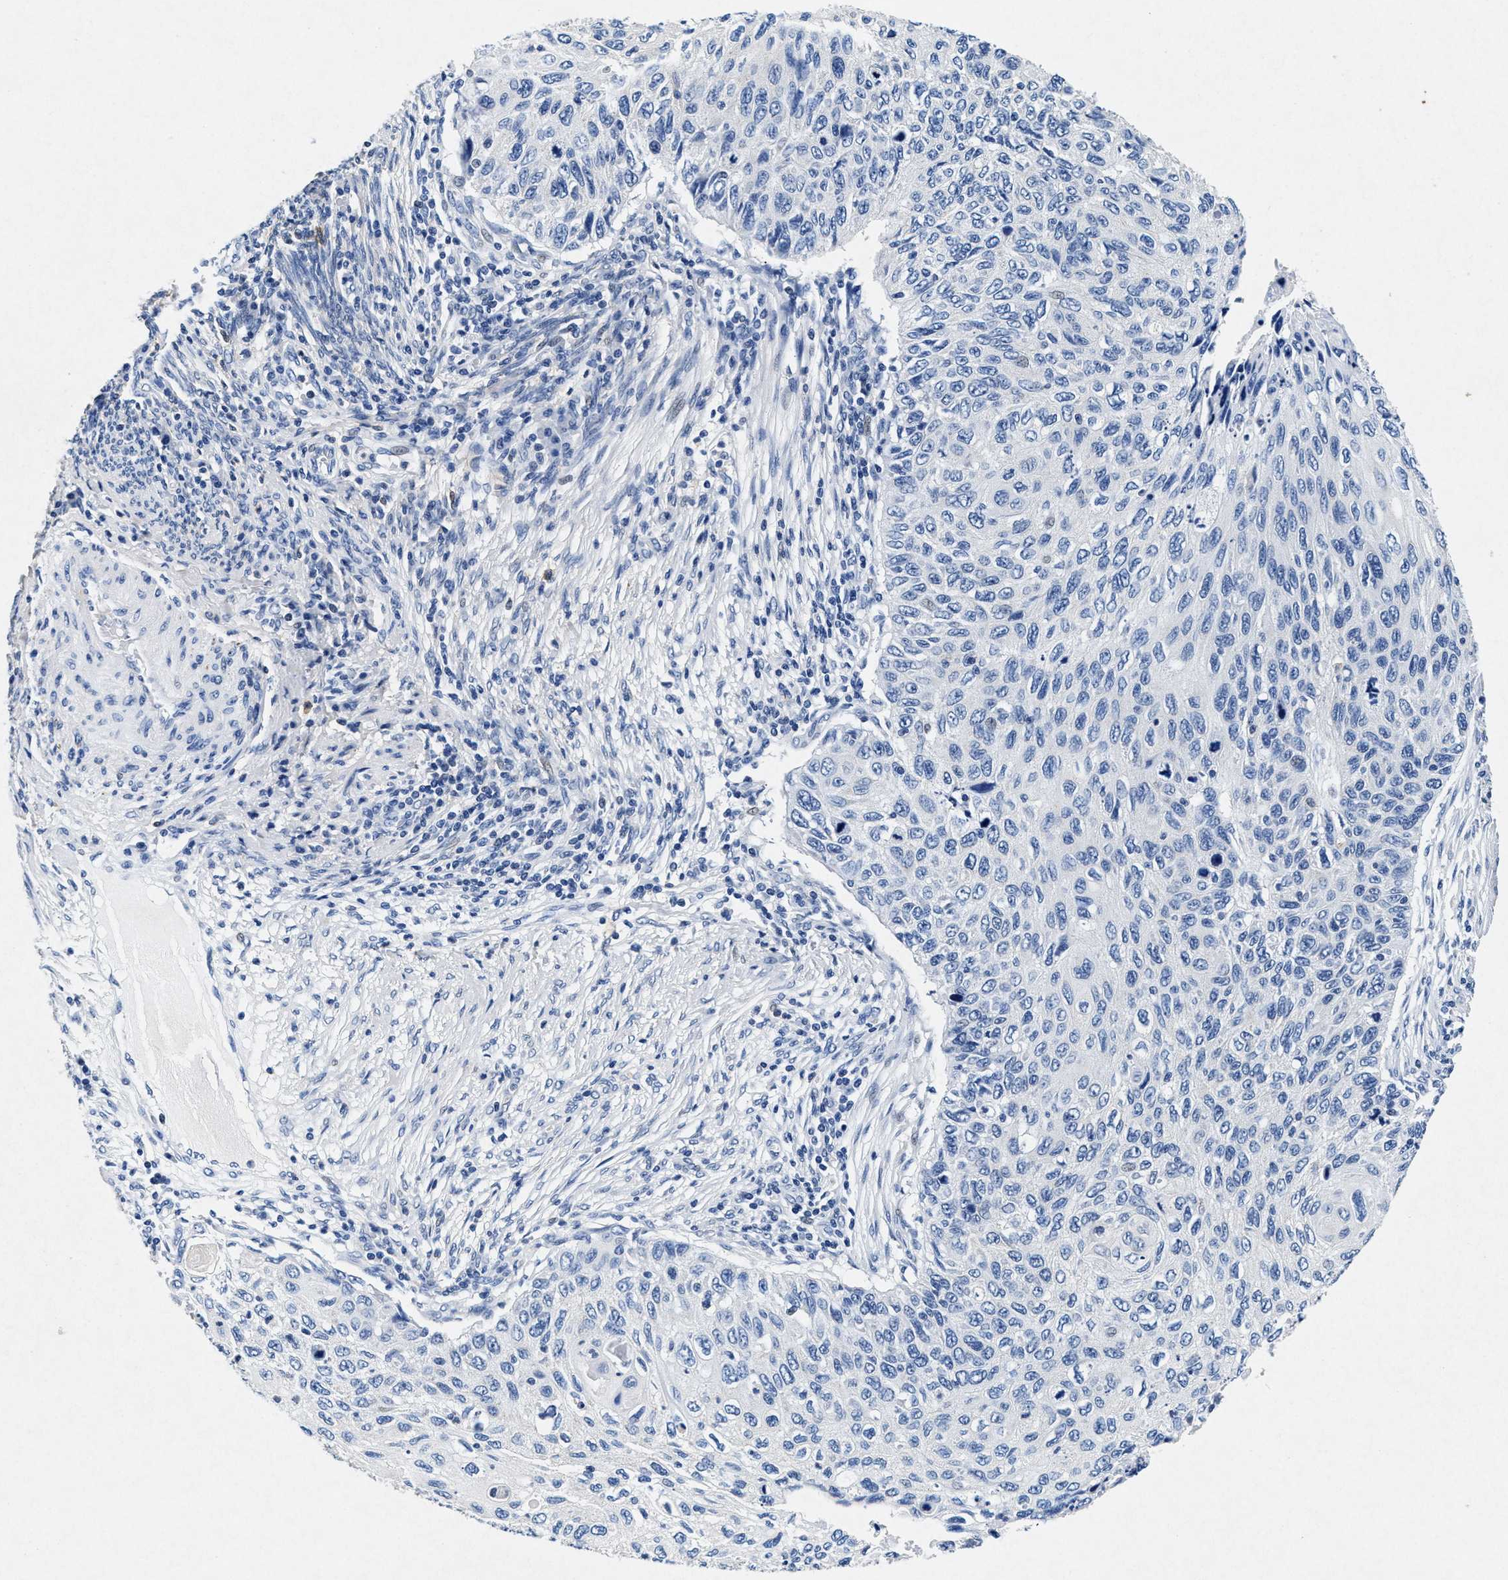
{"staining": {"intensity": "negative", "quantity": "none", "location": "none"}, "tissue": "cervical cancer", "cell_type": "Tumor cells", "image_type": "cancer", "snomed": [{"axis": "morphology", "description": "Squamous cell carcinoma, NOS"}, {"axis": "topography", "description": "Cervix"}], "caption": "An IHC micrograph of cervical cancer (squamous cell carcinoma) is shown. There is no staining in tumor cells of cervical cancer (squamous cell carcinoma). (DAB (3,3'-diaminobenzidine) immunohistochemistry, high magnification).", "gene": "MAP6", "patient": {"sex": "female", "age": 70}}